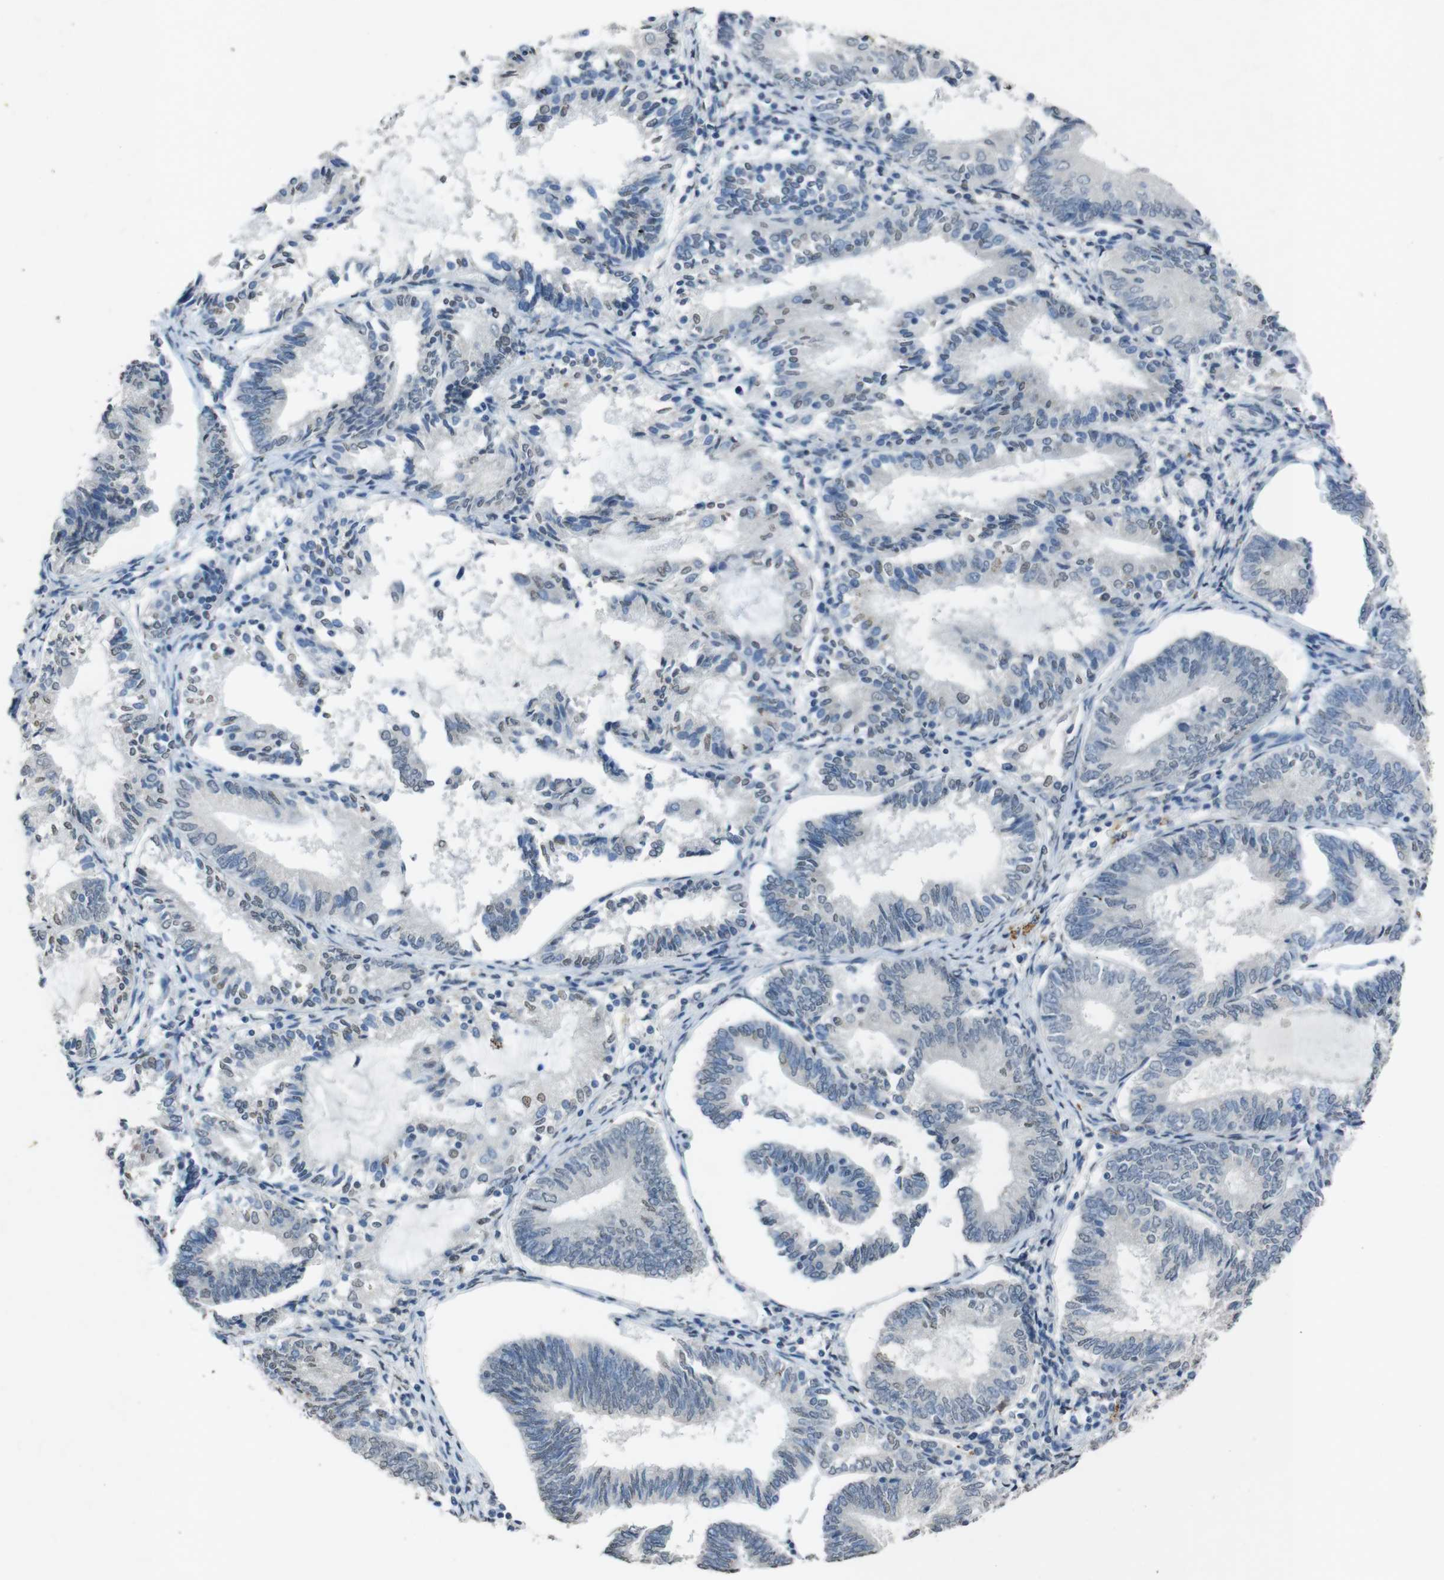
{"staining": {"intensity": "negative", "quantity": "none", "location": "none"}, "tissue": "endometrial cancer", "cell_type": "Tumor cells", "image_type": "cancer", "snomed": [{"axis": "morphology", "description": "Adenocarcinoma, NOS"}, {"axis": "topography", "description": "Endometrium"}], "caption": "A high-resolution image shows IHC staining of adenocarcinoma (endometrial), which shows no significant positivity in tumor cells. The staining is performed using DAB (3,3'-diaminobenzidine) brown chromogen with nuclei counter-stained in using hematoxylin.", "gene": "STBD1", "patient": {"sex": "female", "age": 81}}